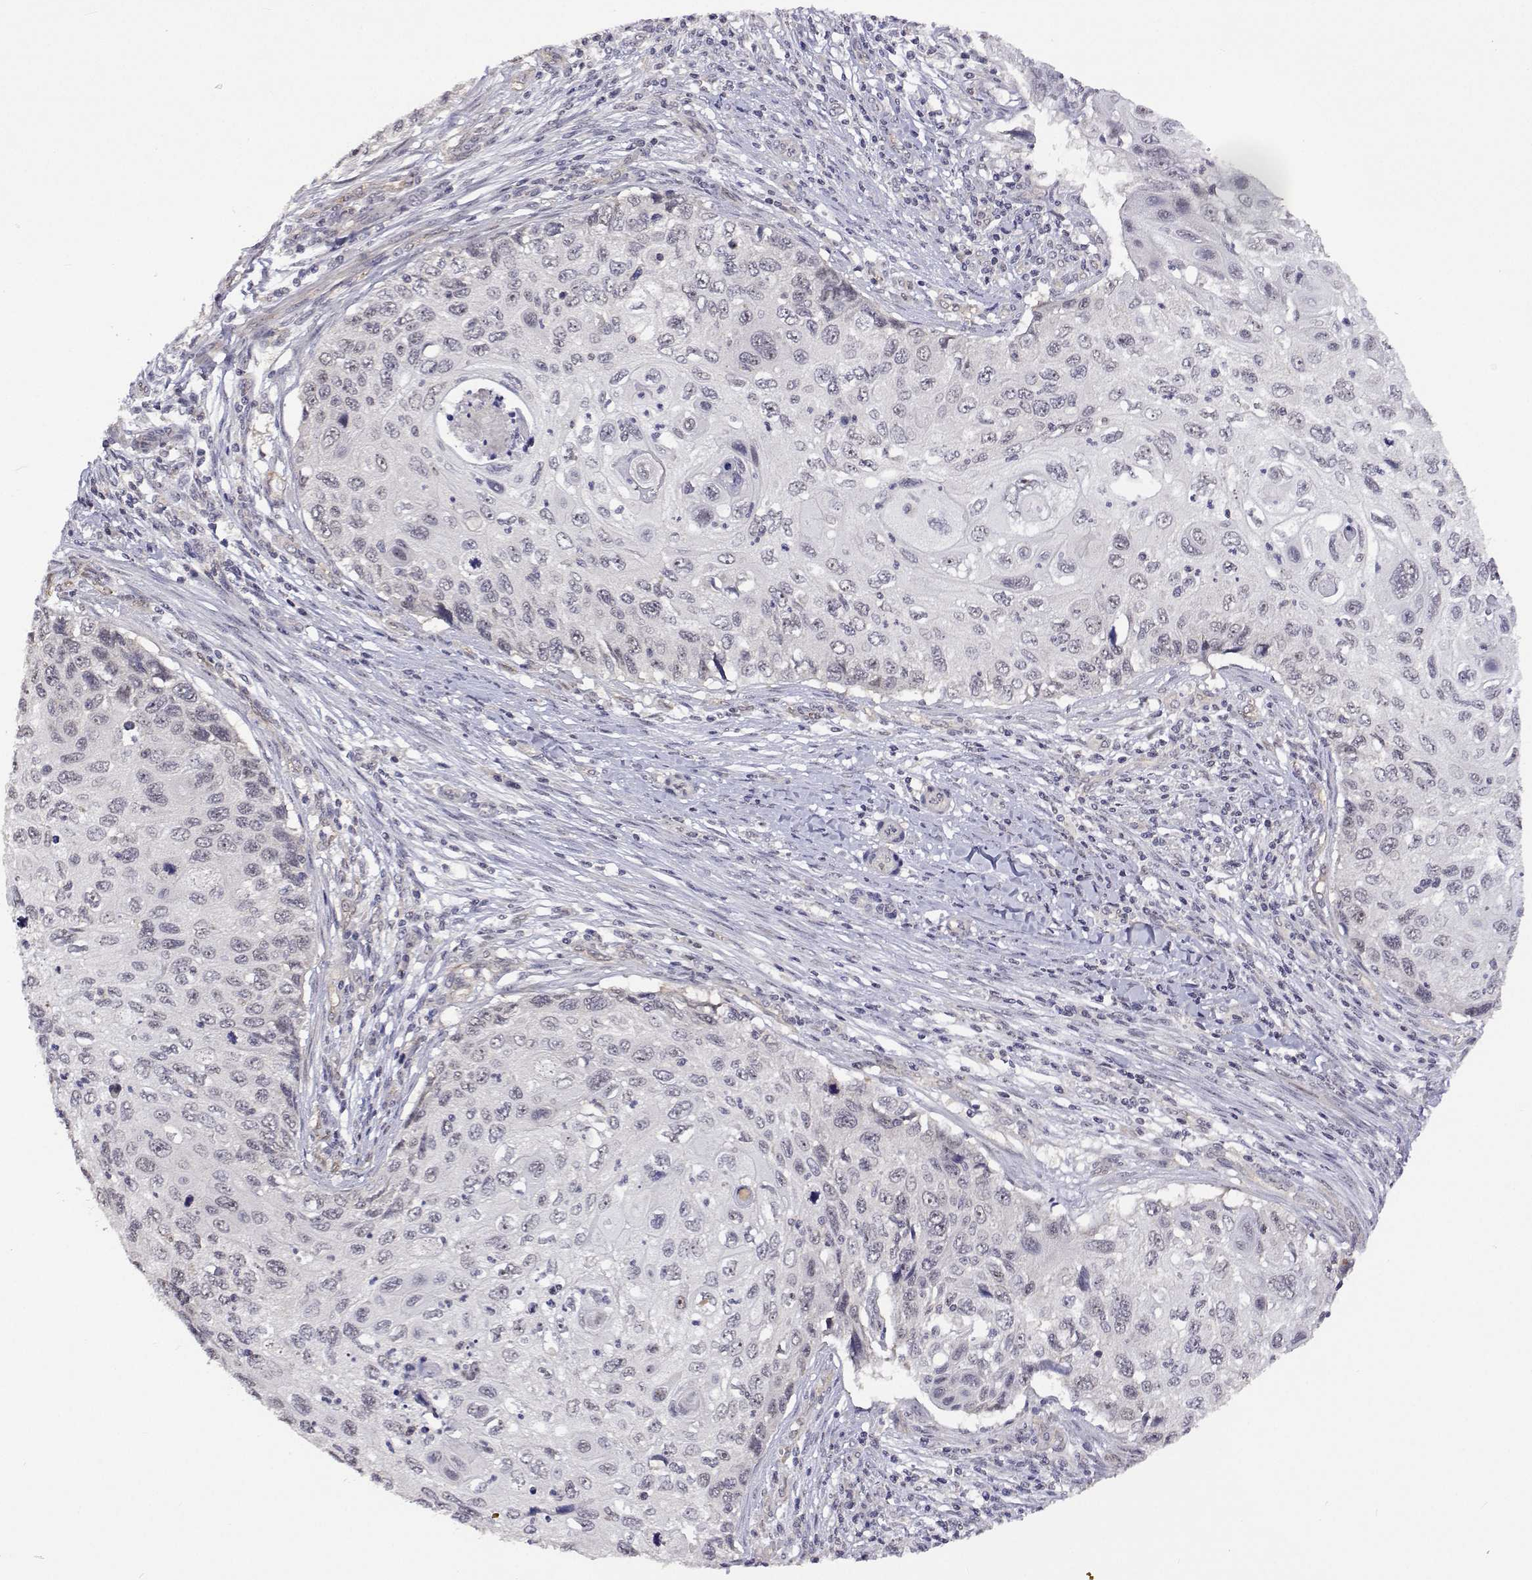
{"staining": {"intensity": "negative", "quantity": "none", "location": "none"}, "tissue": "cervical cancer", "cell_type": "Tumor cells", "image_type": "cancer", "snomed": [{"axis": "morphology", "description": "Squamous cell carcinoma, NOS"}, {"axis": "topography", "description": "Cervix"}], "caption": "Tumor cells show no significant protein expression in cervical cancer.", "gene": "NHP2", "patient": {"sex": "female", "age": 70}}